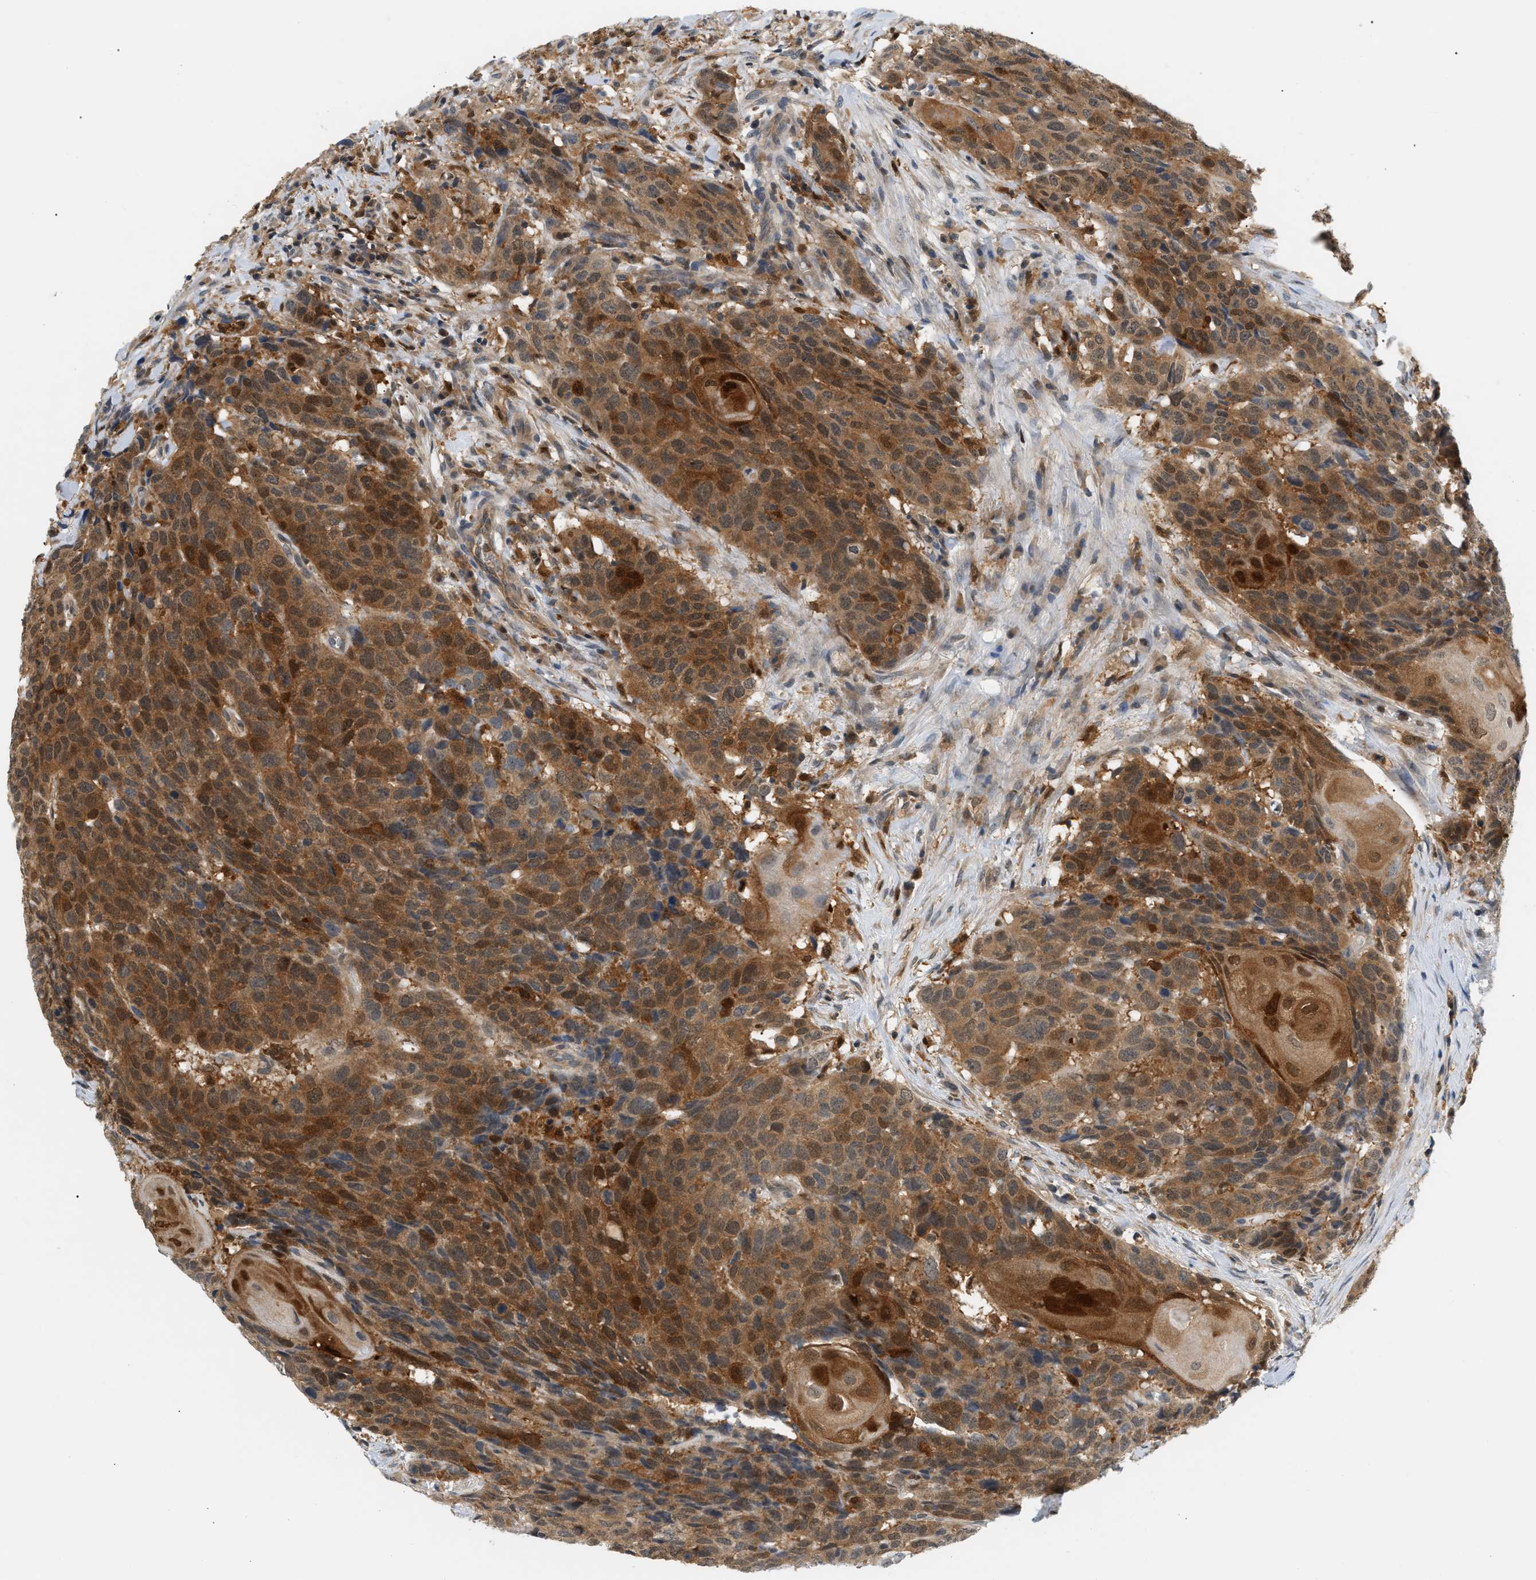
{"staining": {"intensity": "moderate", "quantity": ">75%", "location": "cytoplasmic/membranous"}, "tissue": "head and neck cancer", "cell_type": "Tumor cells", "image_type": "cancer", "snomed": [{"axis": "morphology", "description": "Squamous cell carcinoma, NOS"}, {"axis": "topography", "description": "Head-Neck"}], "caption": "Protein analysis of head and neck cancer (squamous cell carcinoma) tissue displays moderate cytoplasmic/membranous staining in about >75% of tumor cells.", "gene": "PYCARD", "patient": {"sex": "male", "age": 66}}